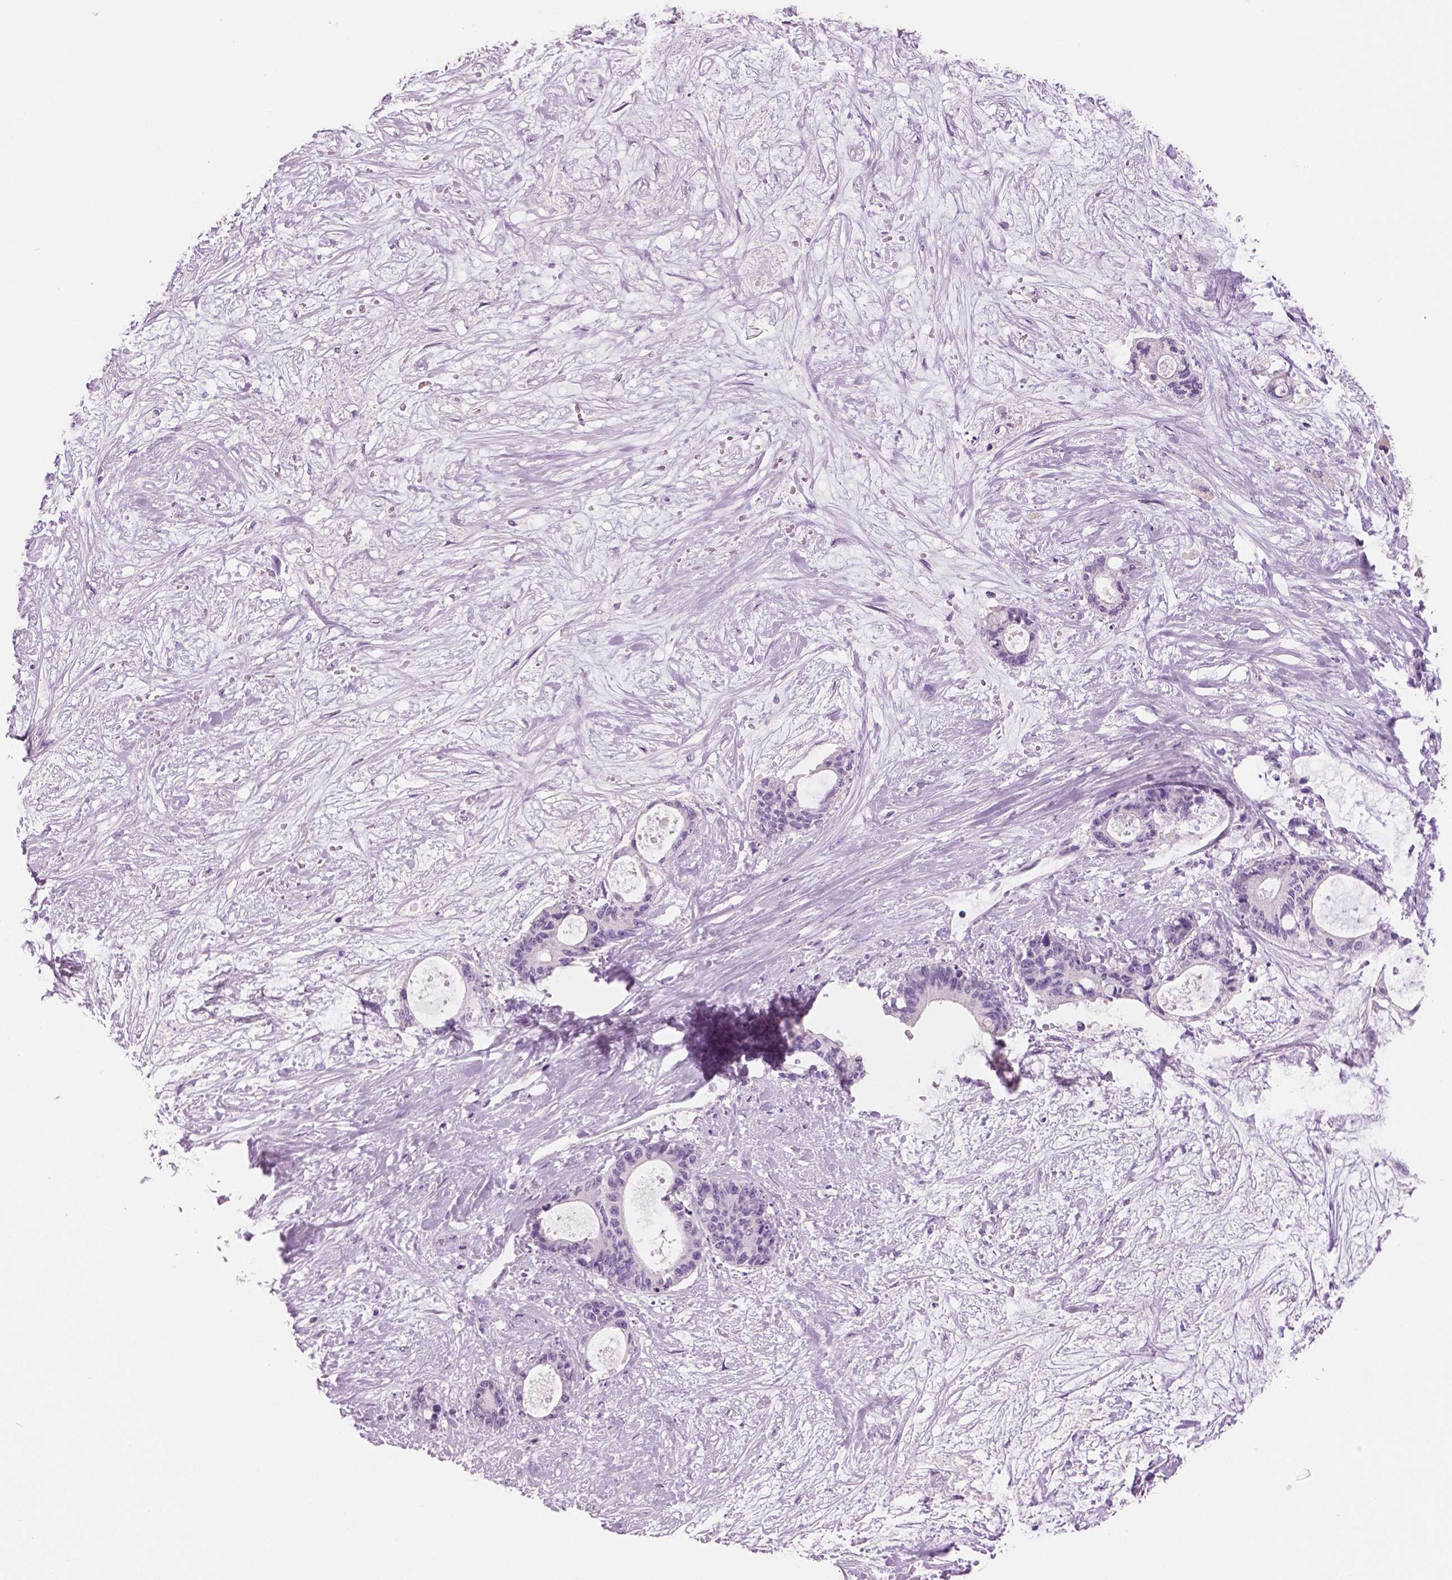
{"staining": {"intensity": "negative", "quantity": "none", "location": "none"}, "tissue": "liver cancer", "cell_type": "Tumor cells", "image_type": "cancer", "snomed": [{"axis": "morphology", "description": "Normal tissue, NOS"}, {"axis": "morphology", "description": "Cholangiocarcinoma"}, {"axis": "topography", "description": "Liver"}, {"axis": "topography", "description": "Peripheral nerve tissue"}], "caption": "A photomicrograph of human liver cancer (cholangiocarcinoma) is negative for staining in tumor cells.", "gene": "NECAB2", "patient": {"sex": "female", "age": 73}}